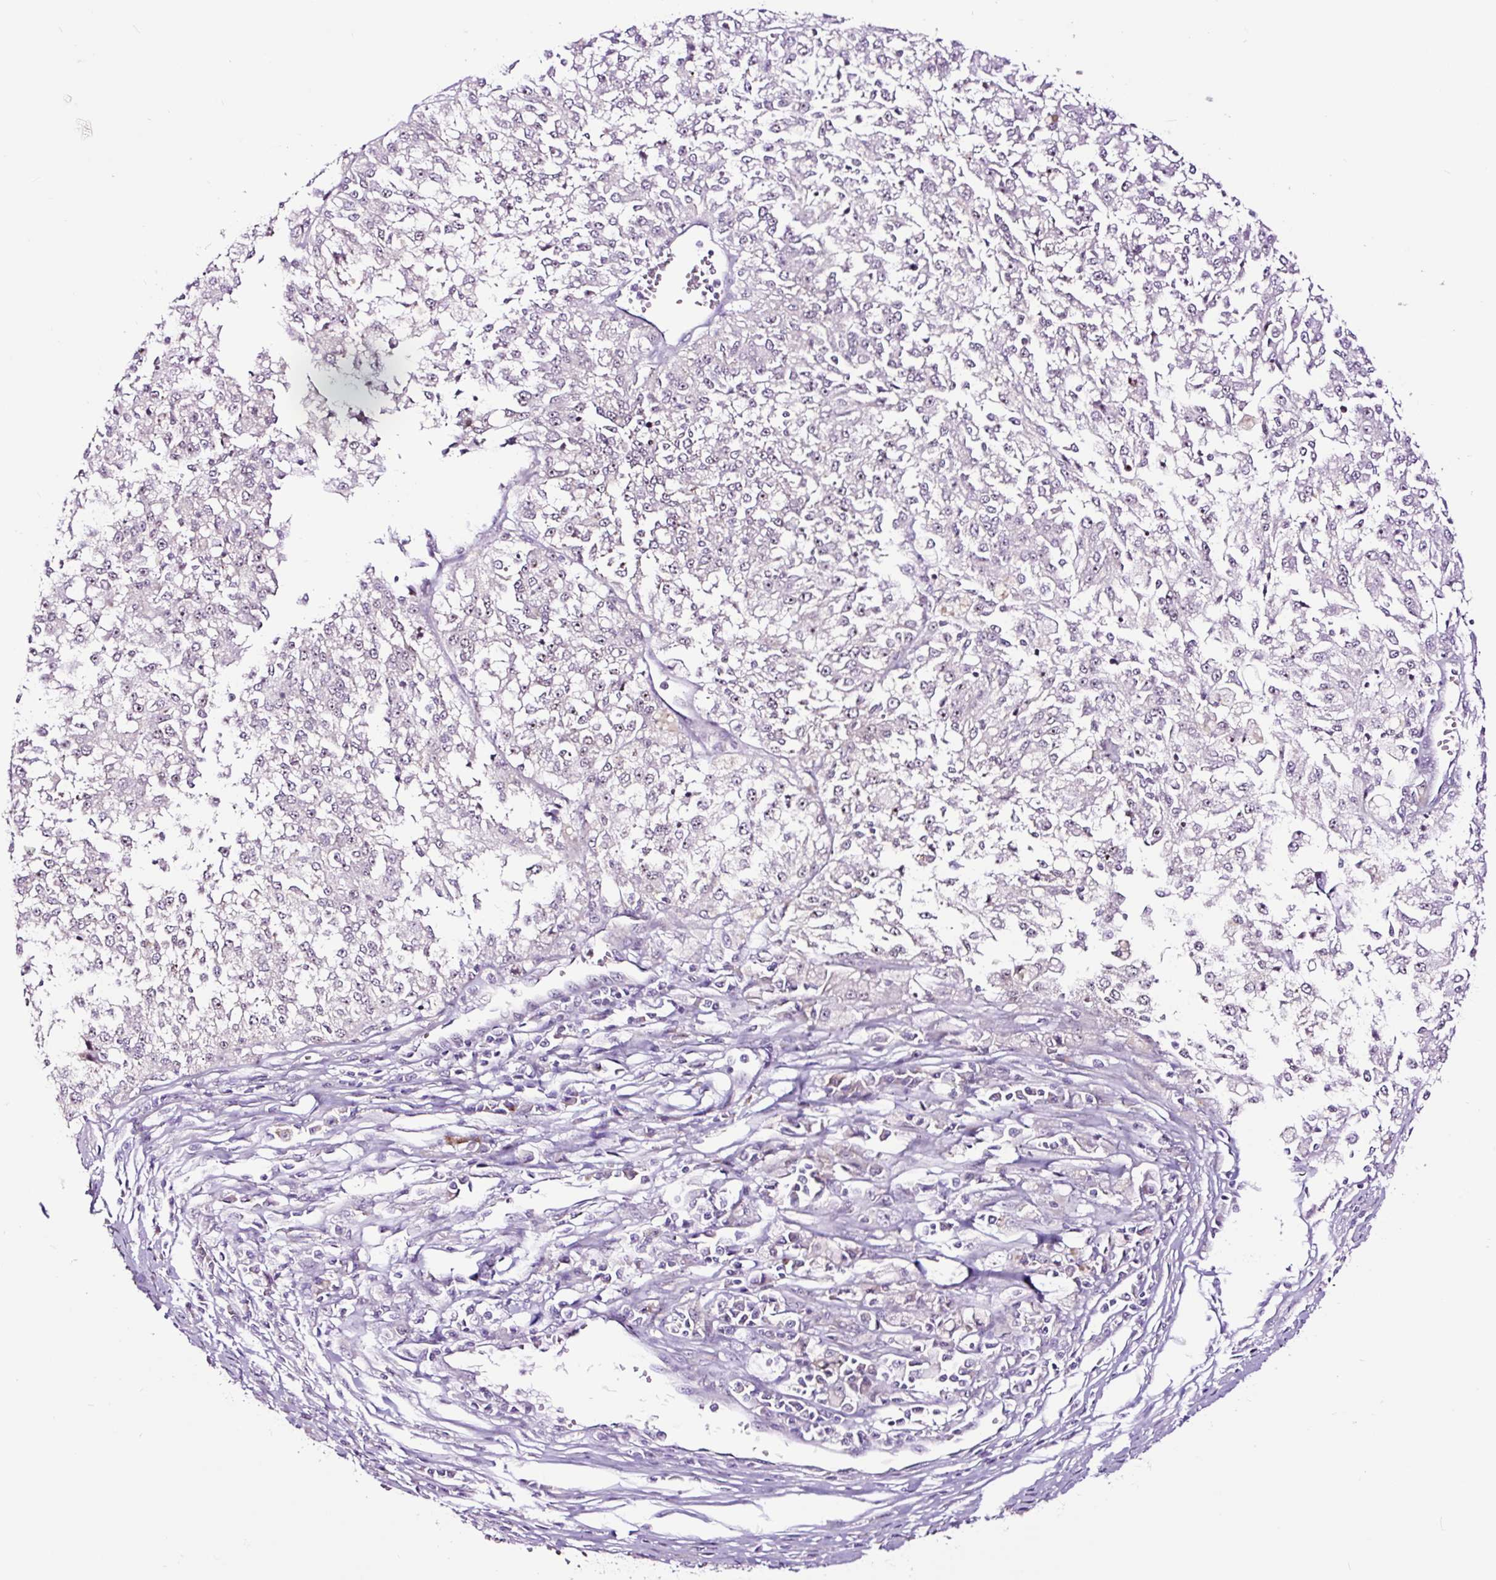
{"staining": {"intensity": "negative", "quantity": "none", "location": "none"}, "tissue": "melanoma", "cell_type": "Tumor cells", "image_type": "cancer", "snomed": [{"axis": "morphology", "description": "Malignant melanoma, NOS"}, {"axis": "topography", "description": "Skin"}], "caption": "The photomicrograph exhibits no staining of tumor cells in melanoma.", "gene": "NOM1", "patient": {"sex": "female", "age": 64}}